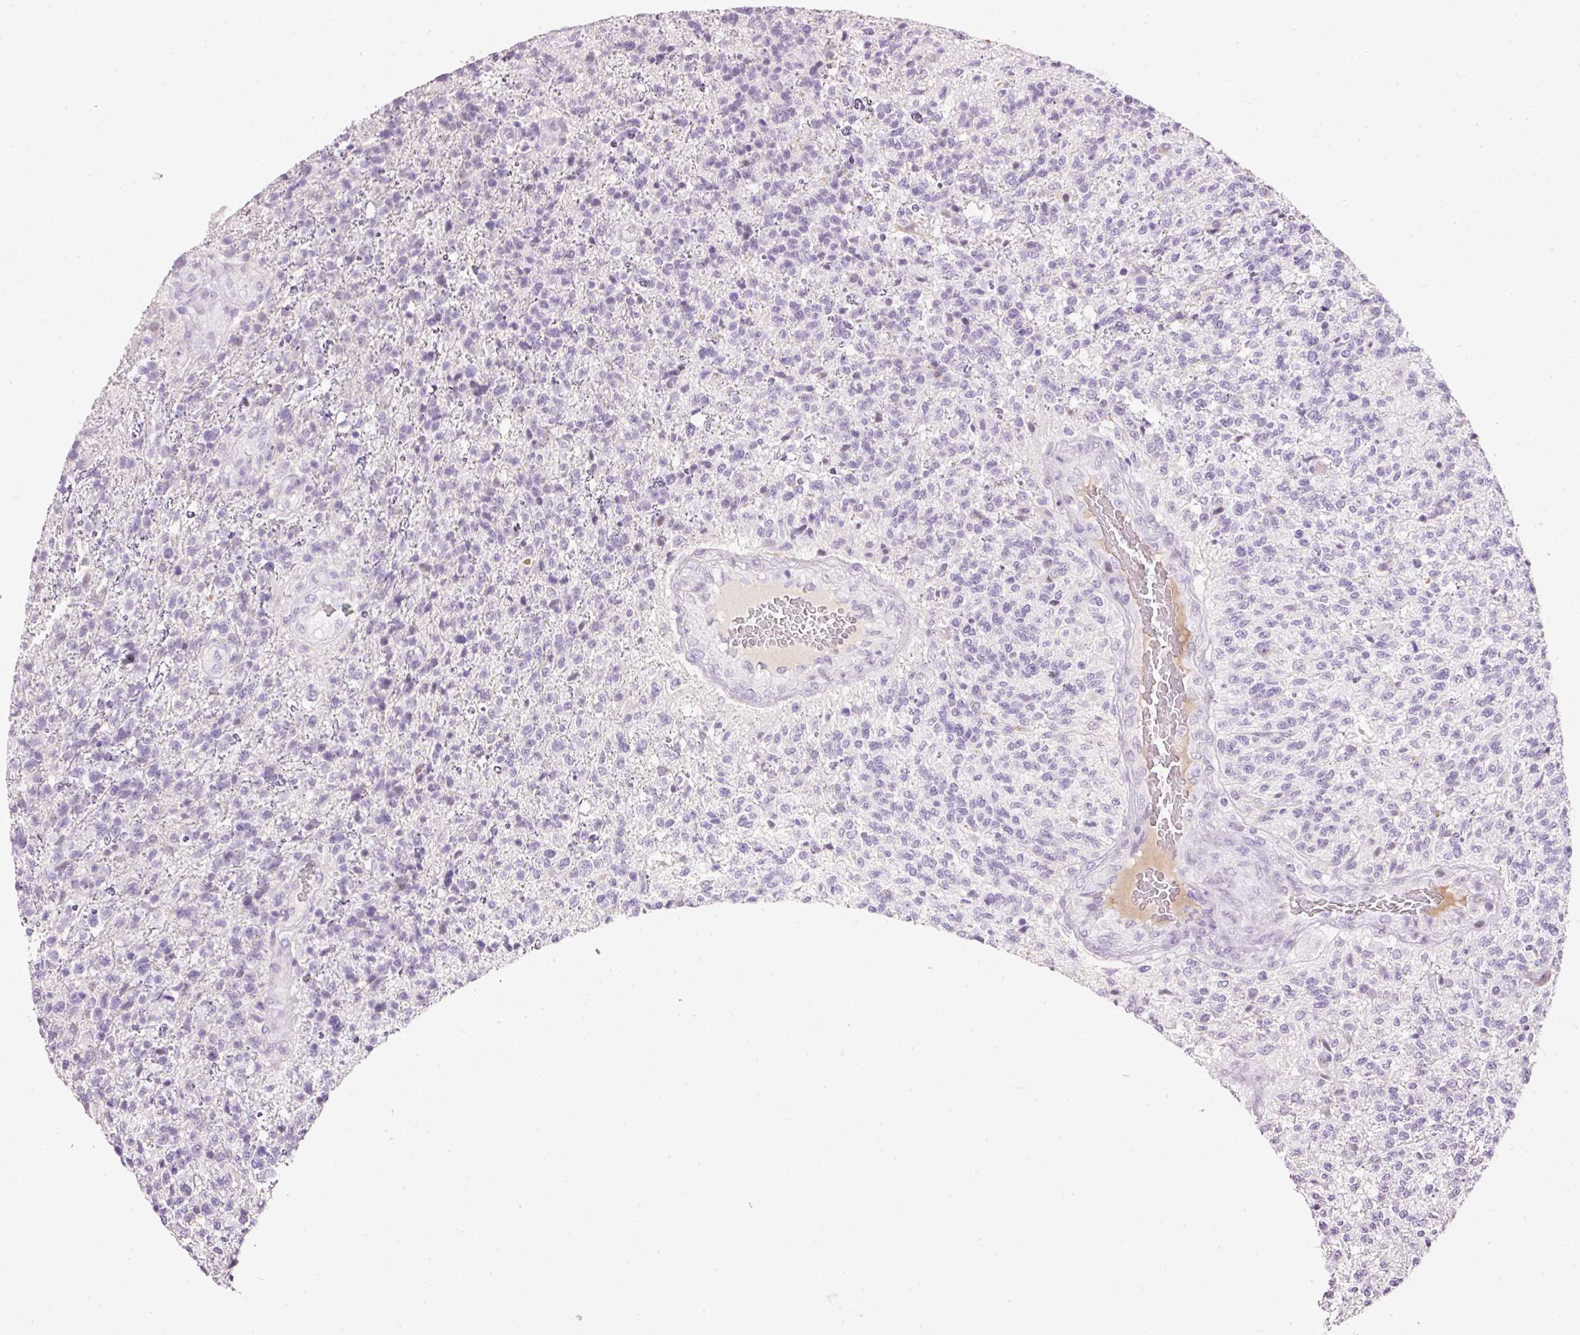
{"staining": {"intensity": "negative", "quantity": "none", "location": "none"}, "tissue": "glioma", "cell_type": "Tumor cells", "image_type": "cancer", "snomed": [{"axis": "morphology", "description": "Glioma, malignant, High grade"}, {"axis": "topography", "description": "Brain"}], "caption": "Tumor cells show no significant positivity in glioma.", "gene": "PDE6B", "patient": {"sex": "male", "age": 56}}